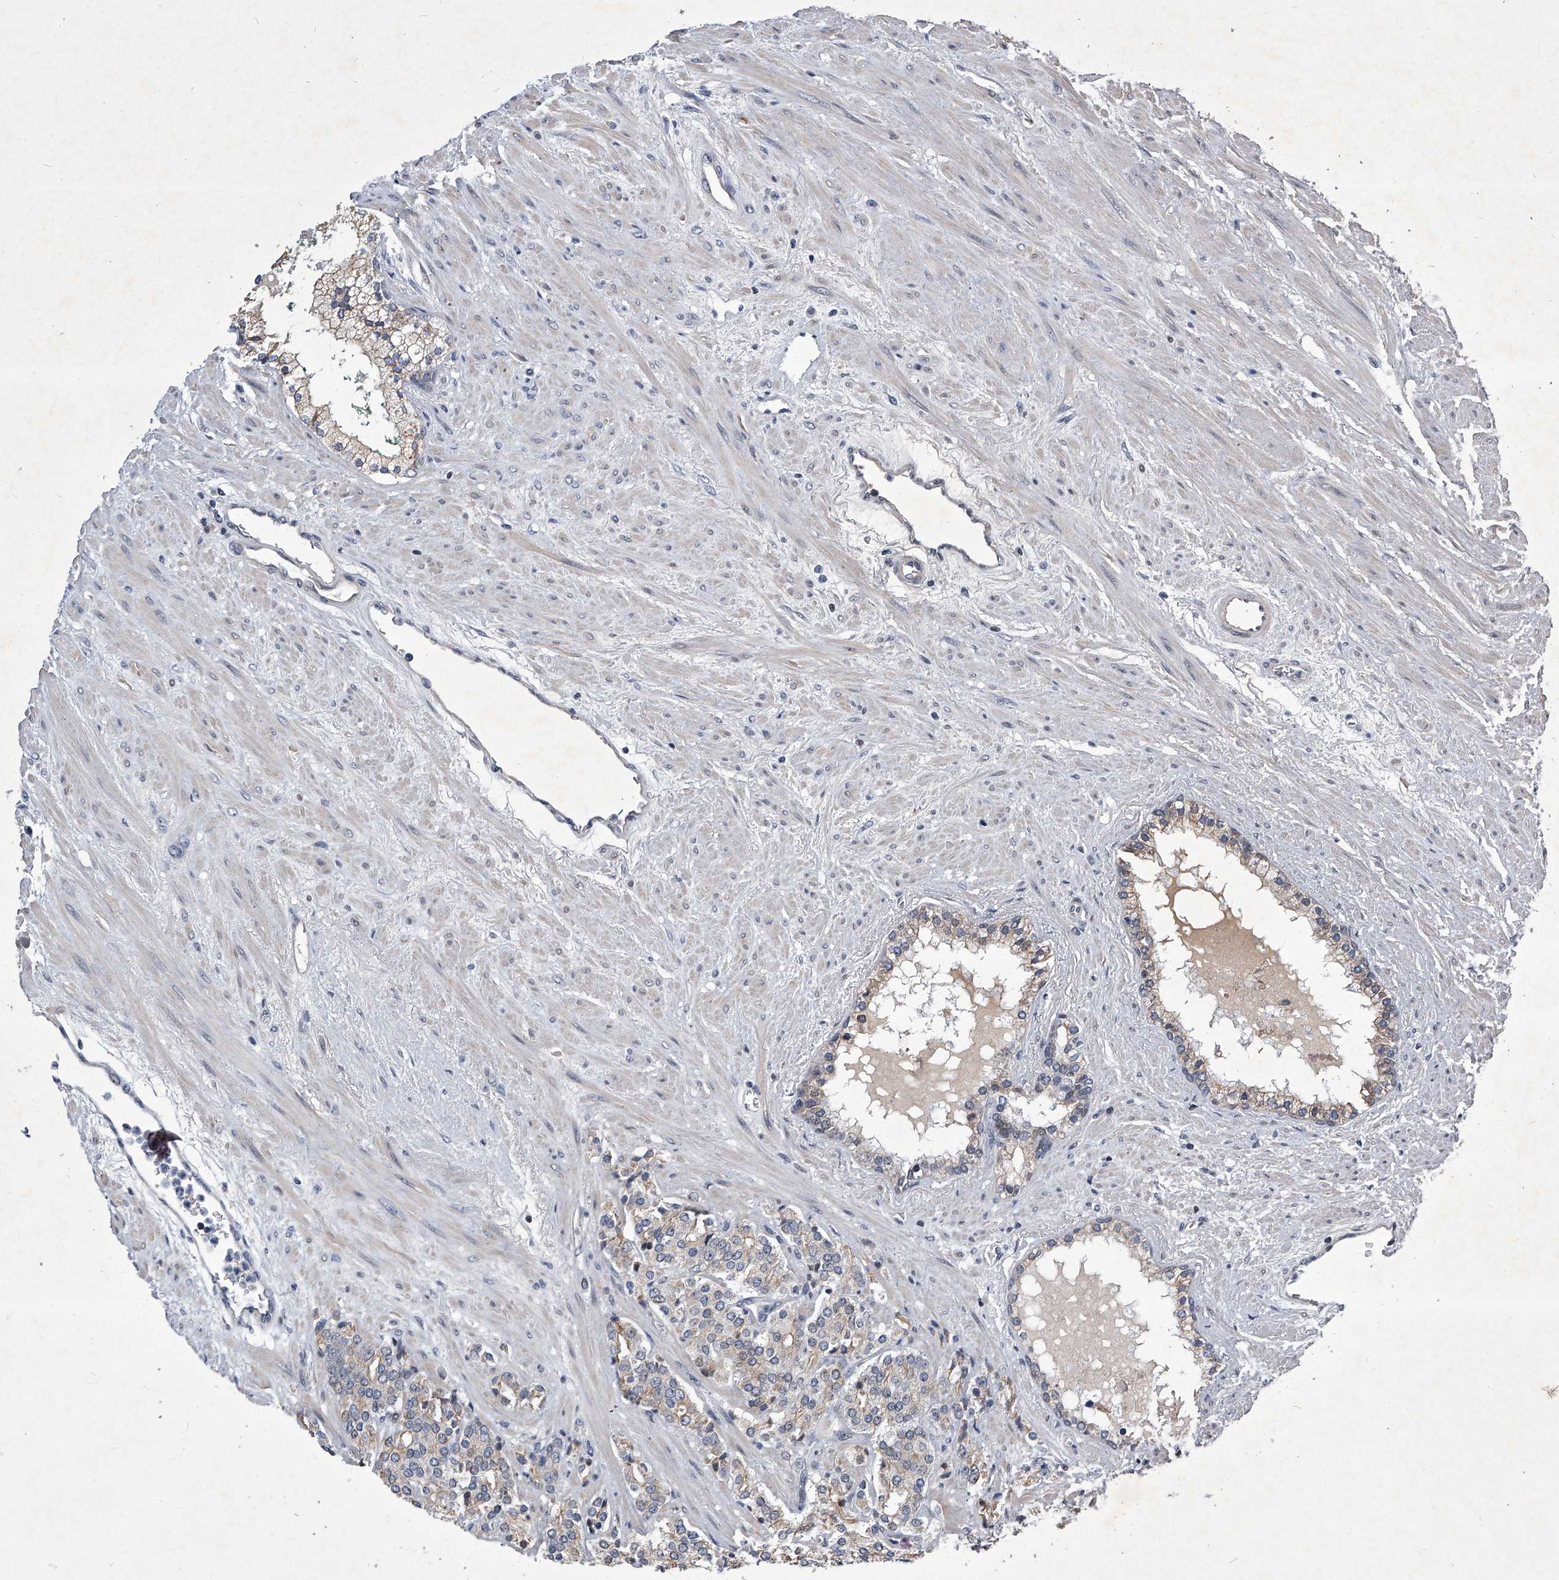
{"staining": {"intensity": "weak", "quantity": ">75%", "location": "cytoplasmic/membranous"}, "tissue": "prostate cancer", "cell_type": "Tumor cells", "image_type": "cancer", "snomed": [{"axis": "morphology", "description": "Adenocarcinoma, High grade"}, {"axis": "topography", "description": "Prostate"}], "caption": "This is a photomicrograph of IHC staining of prostate cancer, which shows weak expression in the cytoplasmic/membranous of tumor cells.", "gene": "ZNF76", "patient": {"sex": "male", "age": 71}}